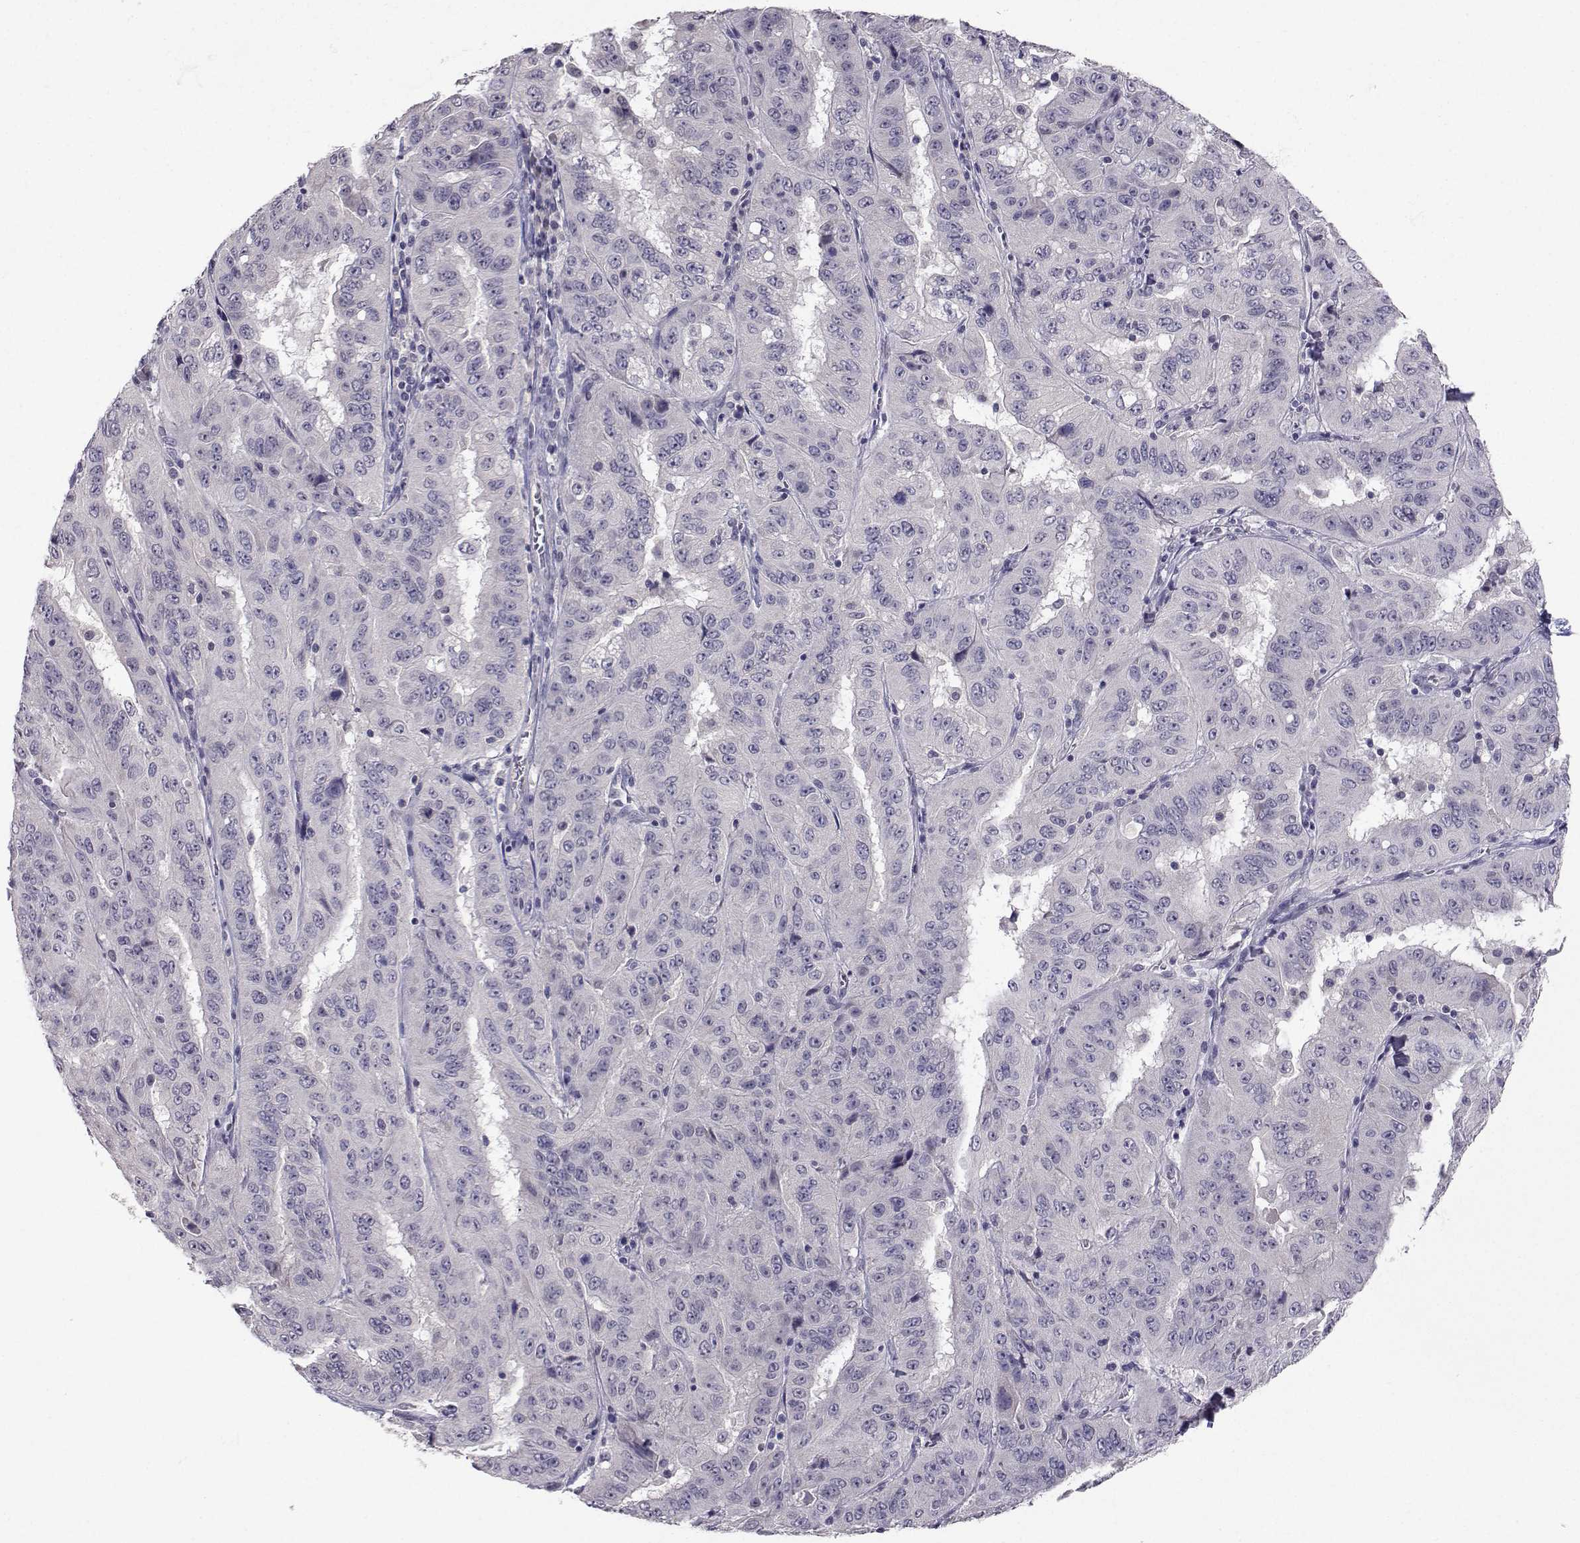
{"staining": {"intensity": "negative", "quantity": "none", "location": "none"}, "tissue": "pancreatic cancer", "cell_type": "Tumor cells", "image_type": "cancer", "snomed": [{"axis": "morphology", "description": "Adenocarcinoma, NOS"}, {"axis": "topography", "description": "Pancreas"}], "caption": "DAB (3,3'-diaminobenzidine) immunohistochemical staining of adenocarcinoma (pancreatic) displays no significant expression in tumor cells.", "gene": "SLC6A3", "patient": {"sex": "male", "age": 63}}